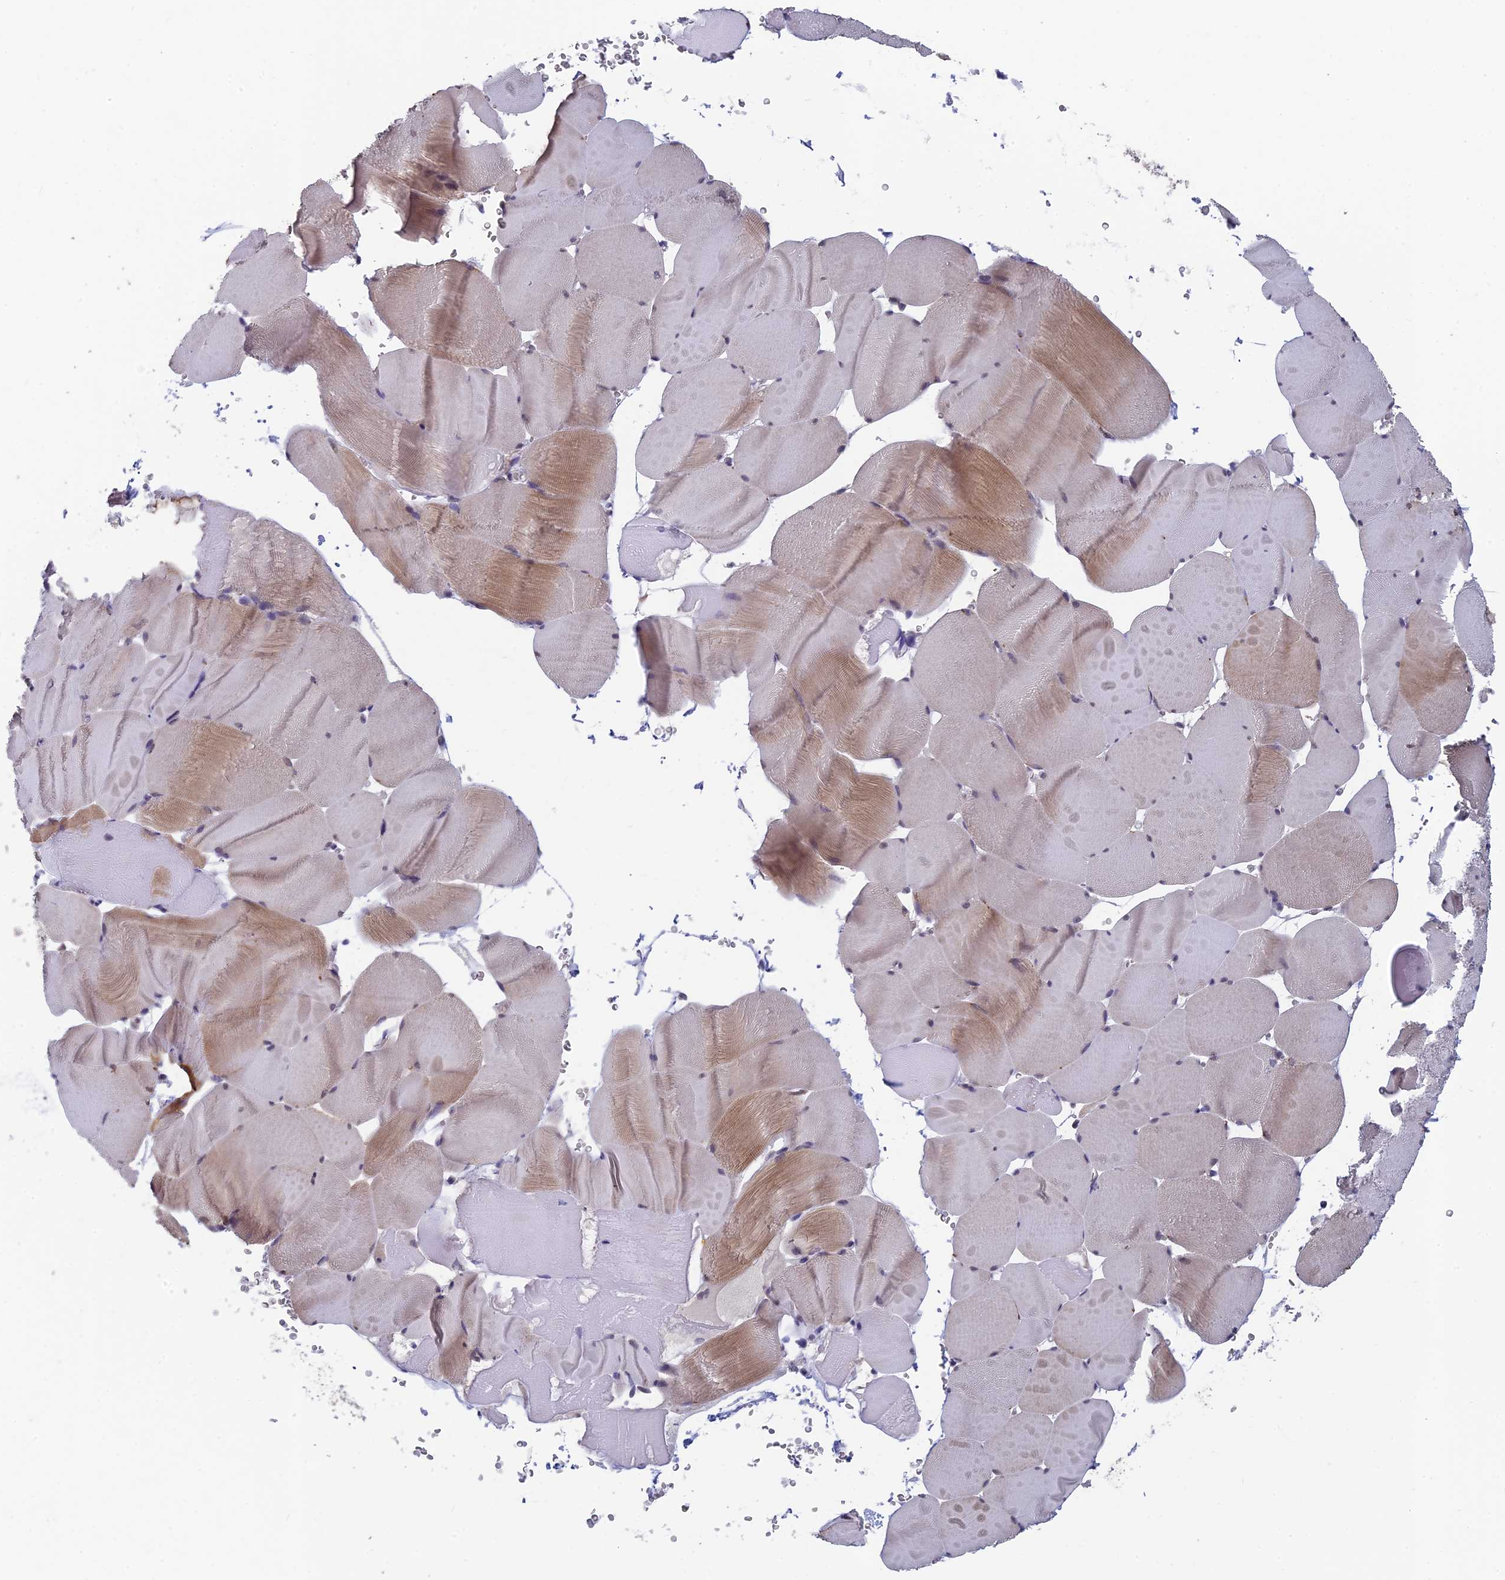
{"staining": {"intensity": "weak", "quantity": "25%-75%", "location": "cytoplasmic/membranous"}, "tissue": "skeletal muscle", "cell_type": "Myocytes", "image_type": "normal", "snomed": [{"axis": "morphology", "description": "Normal tissue, NOS"}, {"axis": "topography", "description": "Skeletal muscle"}], "caption": "Protein analysis of benign skeletal muscle shows weak cytoplasmic/membranous expression in about 25%-75% of myocytes.", "gene": "MT", "patient": {"sex": "male", "age": 62}}